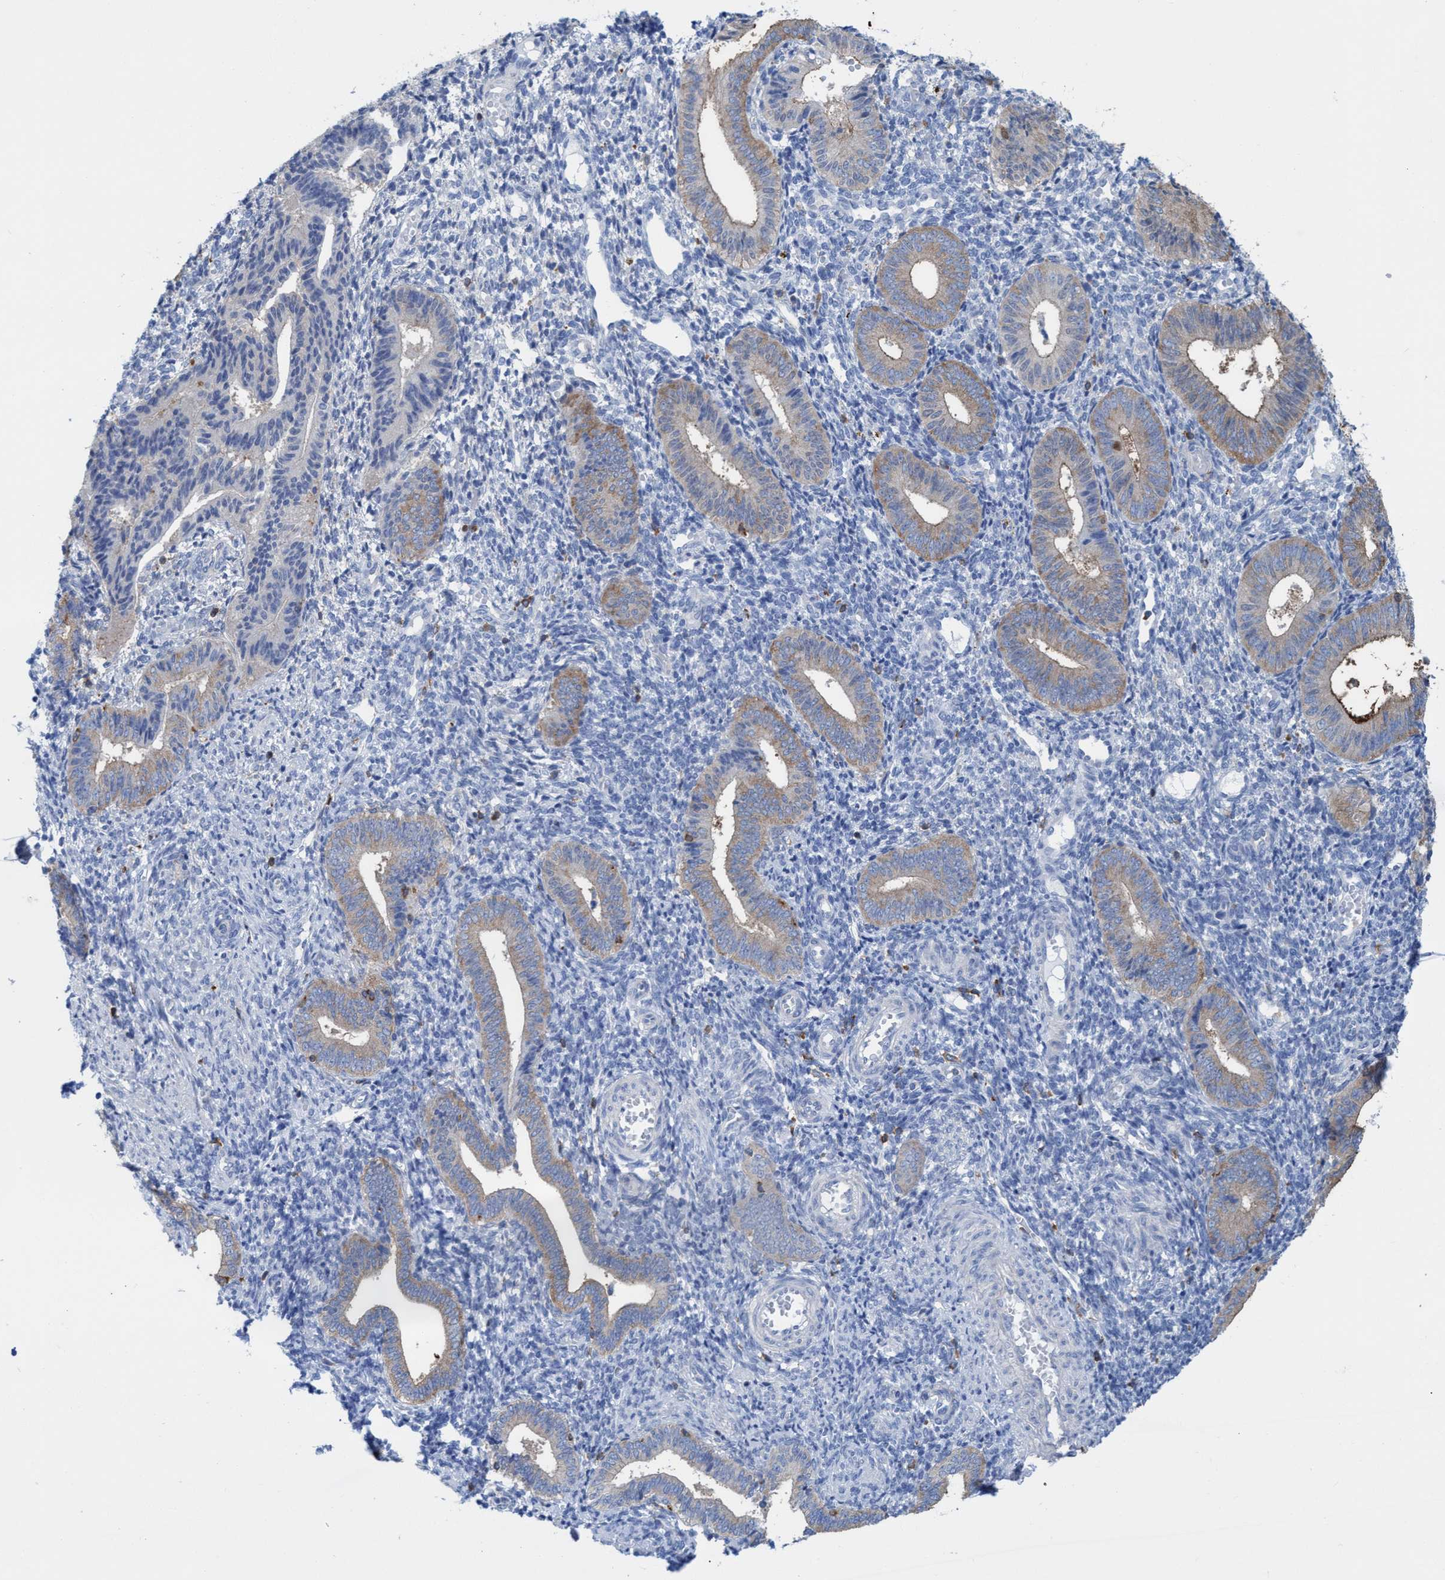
{"staining": {"intensity": "negative", "quantity": "none", "location": "none"}, "tissue": "endometrium", "cell_type": "Cells in endometrial stroma", "image_type": "normal", "snomed": [{"axis": "morphology", "description": "Normal tissue, NOS"}, {"axis": "topography", "description": "Uterus"}, {"axis": "topography", "description": "Endometrium"}], "caption": "DAB immunohistochemical staining of normal endometrium demonstrates no significant positivity in cells in endometrial stroma.", "gene": "EZR", "patient": {"sex": "female", "age": 33}}